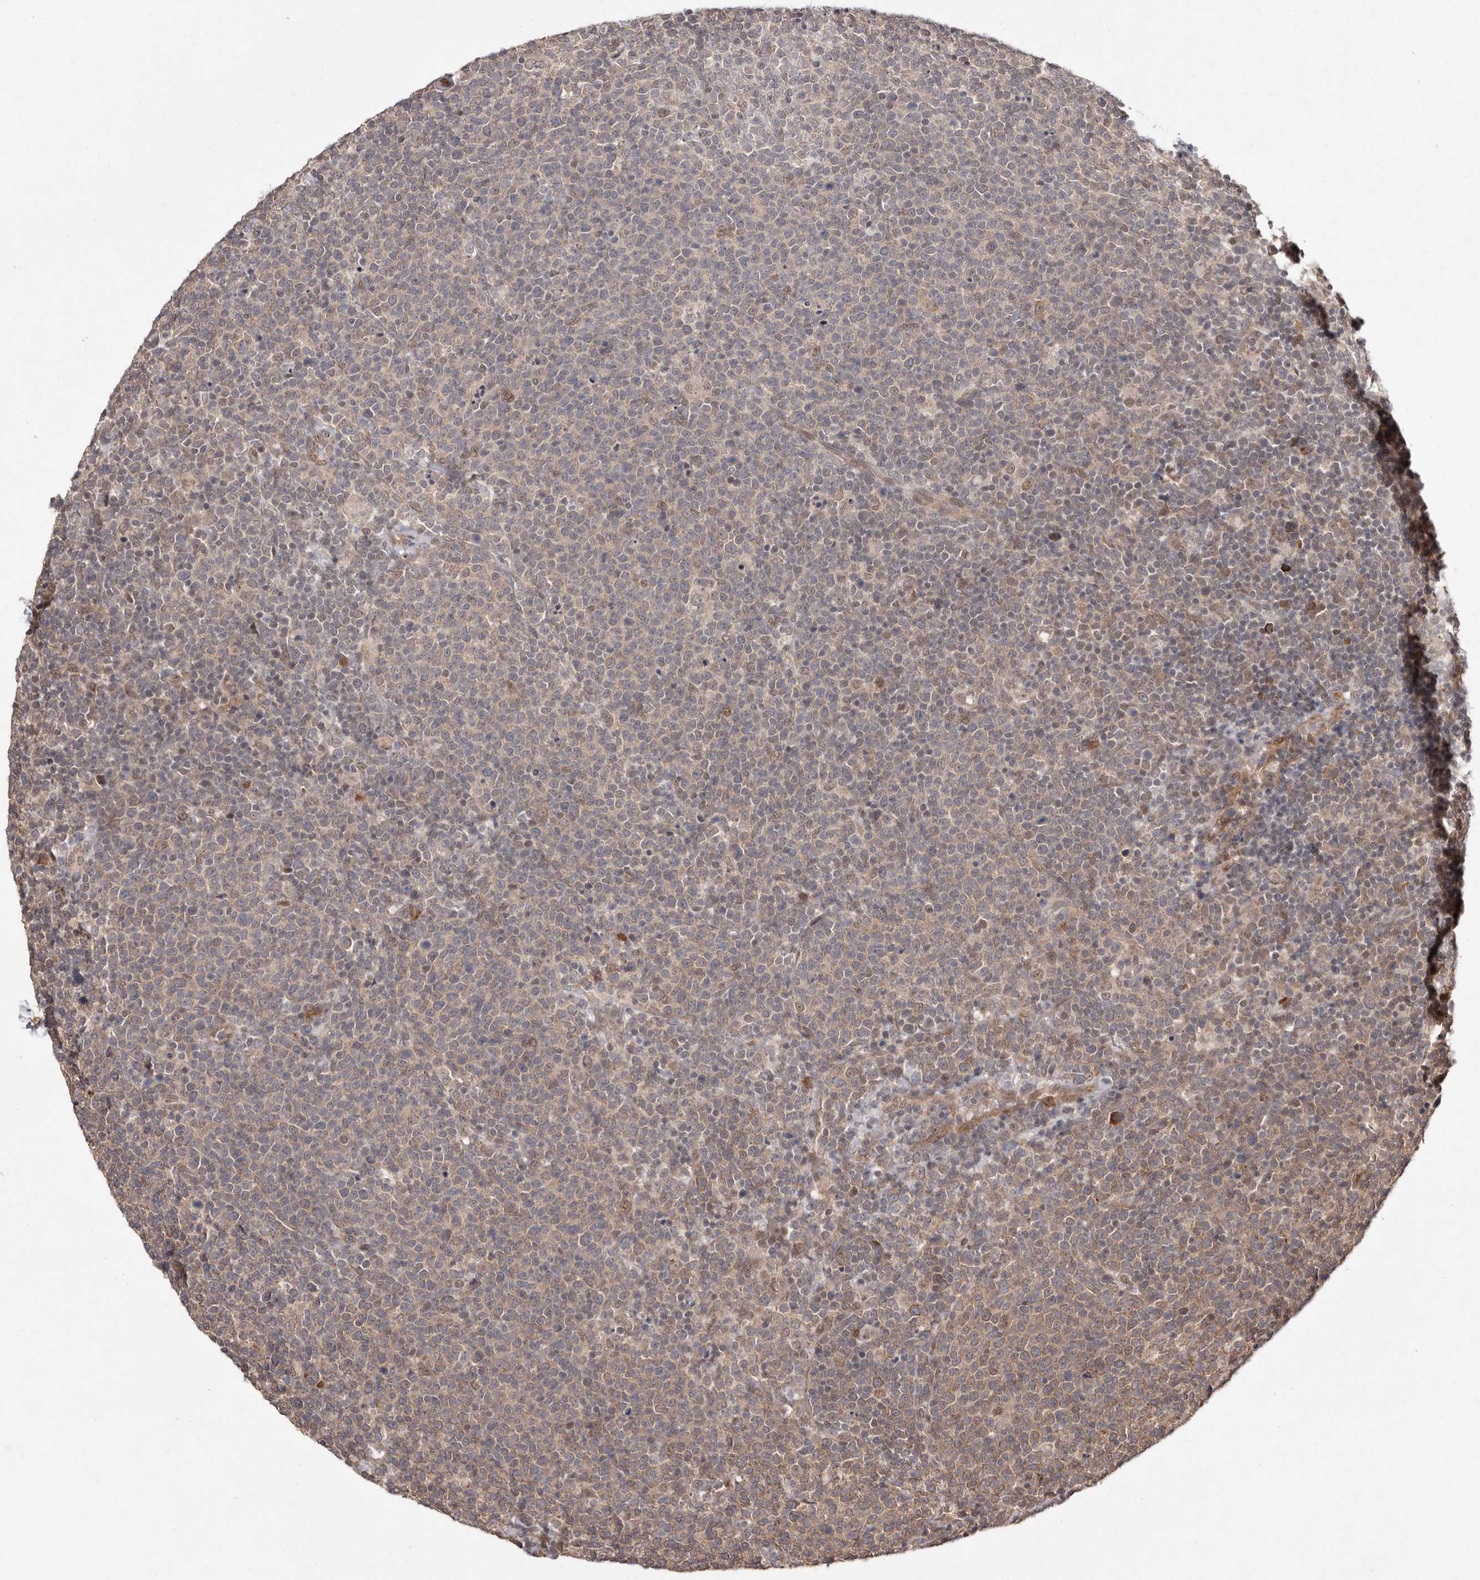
{"staining": {"intensity": "weak", "quantity": "<25%", "location": "cytoplasmic/membranous"}, "tissue": "lymphoma", "cell_type": "Tumor cells", "image_type": "cancer", "snomed": [{"axis": "morphology", "description": "Malignant lymphoma, non-Hodgkin's type, High grade"}, {"axis": "topography", "description": "Lymph node"}], "caption": "Immunohistochemistry (IHC) micrograph of neoplastic tissue: lymphoma stained with DAB reveals no significant protein positivity in tumor cells. (Stains: DAB (3,3'-diaminobenzidine) immunohistochemistry with hematoxylin counter stain, Microscopy: brightfield microscopy at high magnification).", "gene": "LRGUK", "patient": {"sex": "male", "age": 61}}